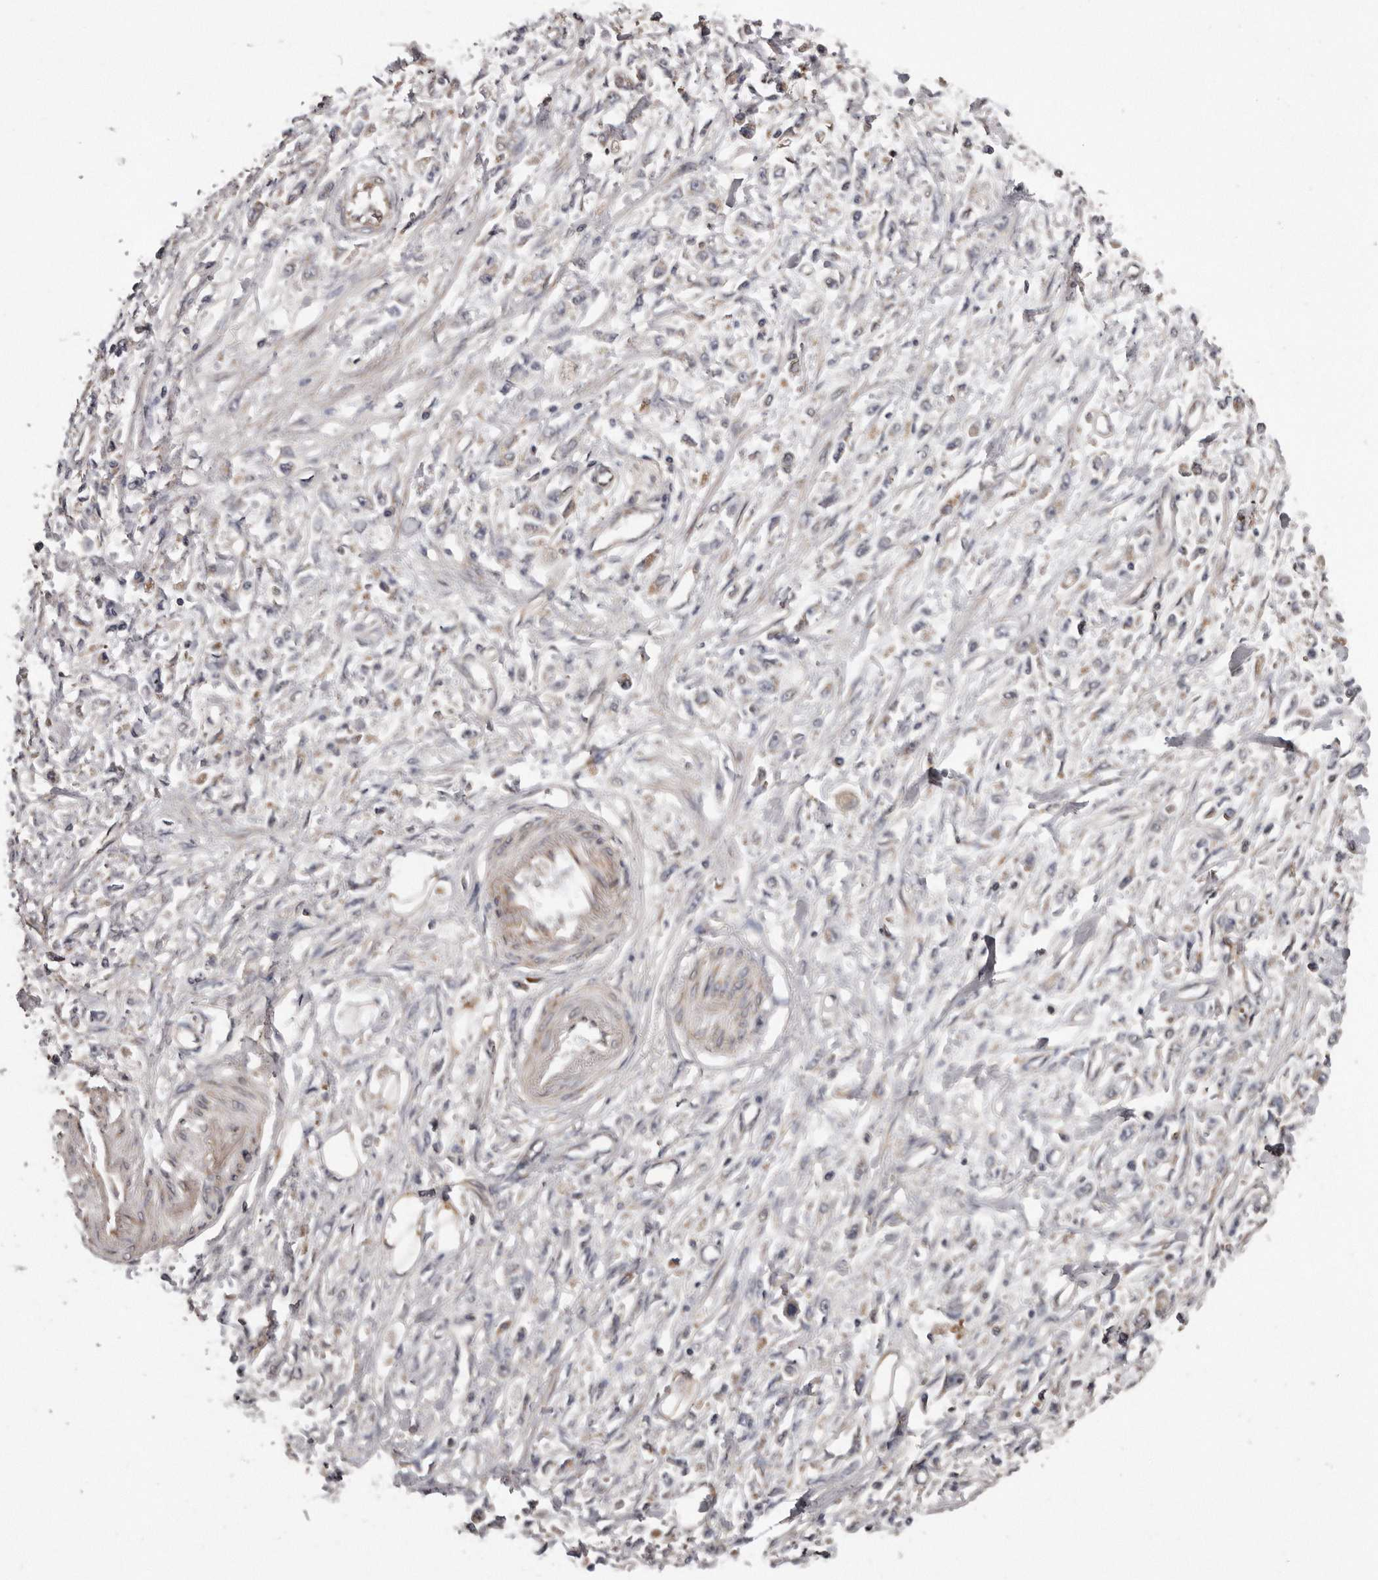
{"staining": {"intensity": "negative", "quantity": "none", "location": "none"}, "tissue": "stomach cancer", "cell_type": "Tumor cells", "image_type": "cancer", "snomed": [{"axis": "morphology", "description": "Adenocarcinoma, NOS"}, {"axis": "topography", "description": "Stomach"}], "caption": "Tumor cells are negative for brown protein staining in stomach adenocarcinoma. (Stains: DAB immunohistochemistry with hematoxylin counter stain, Microscopy: brightfield microscopy at high magnification).", "gene": "ARMCX1", "patient": {"sex": "female", "age": 59}}